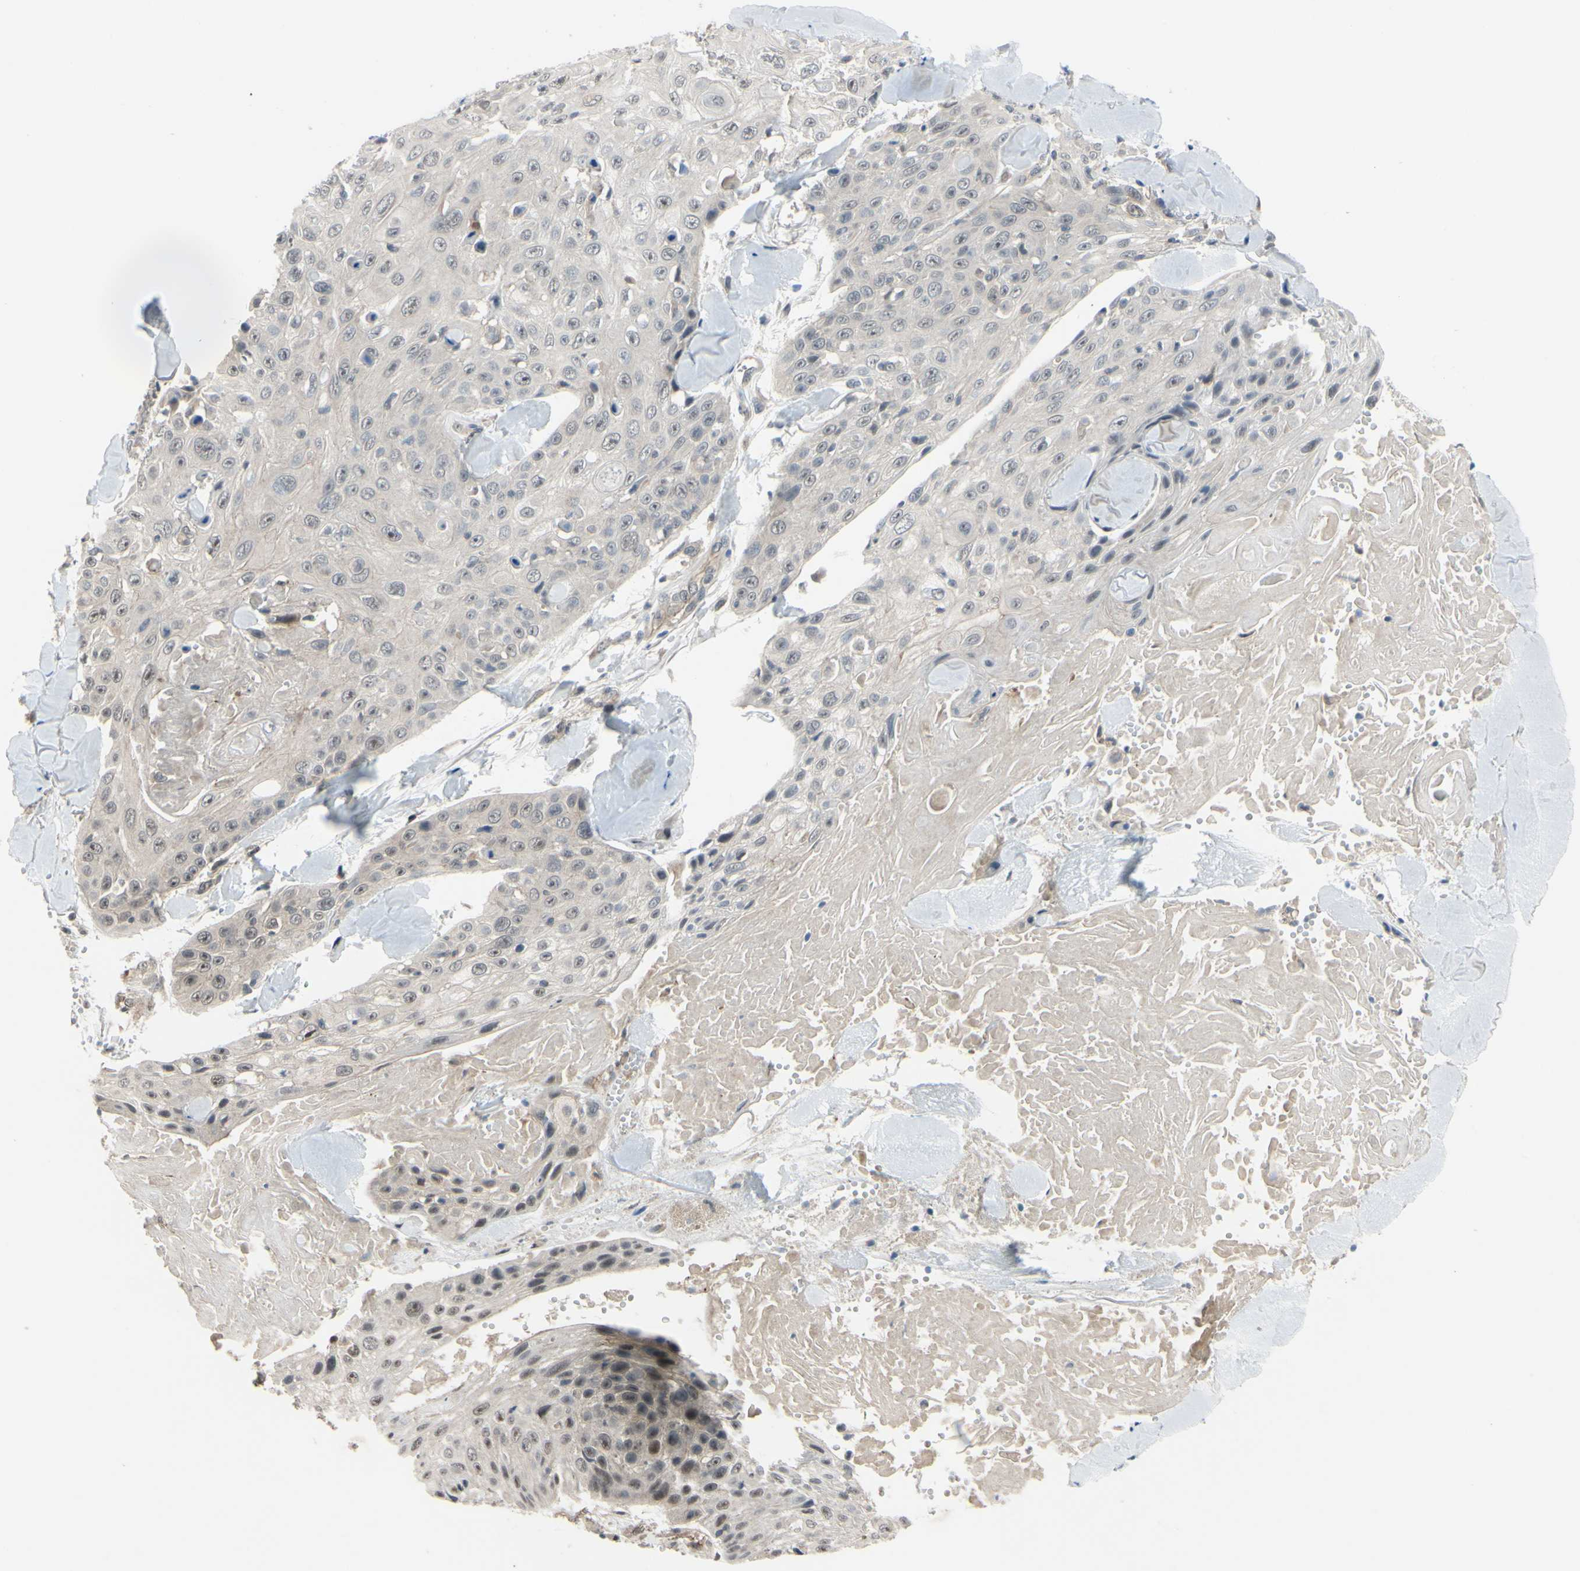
{"staining": {"intensity": "weak", "quantity": "<25%", "location": "cytoplasmic/membranous,nuclear"}, "tissue": "skin cancer", "cell_type": "Tumor cells", "image_type": "cancer", "snomed": [{"axis": "morphology", "description": "Squamous cell carcinoma, NOS"}, {"axis": "topography", "description": "Skin"}], "caption": "The histopathology image shows no staining of tumor cells in skin squamous cell carcinoma.", "gene": "COMMD9", "patient": {"sex": "male", "age": 86}}